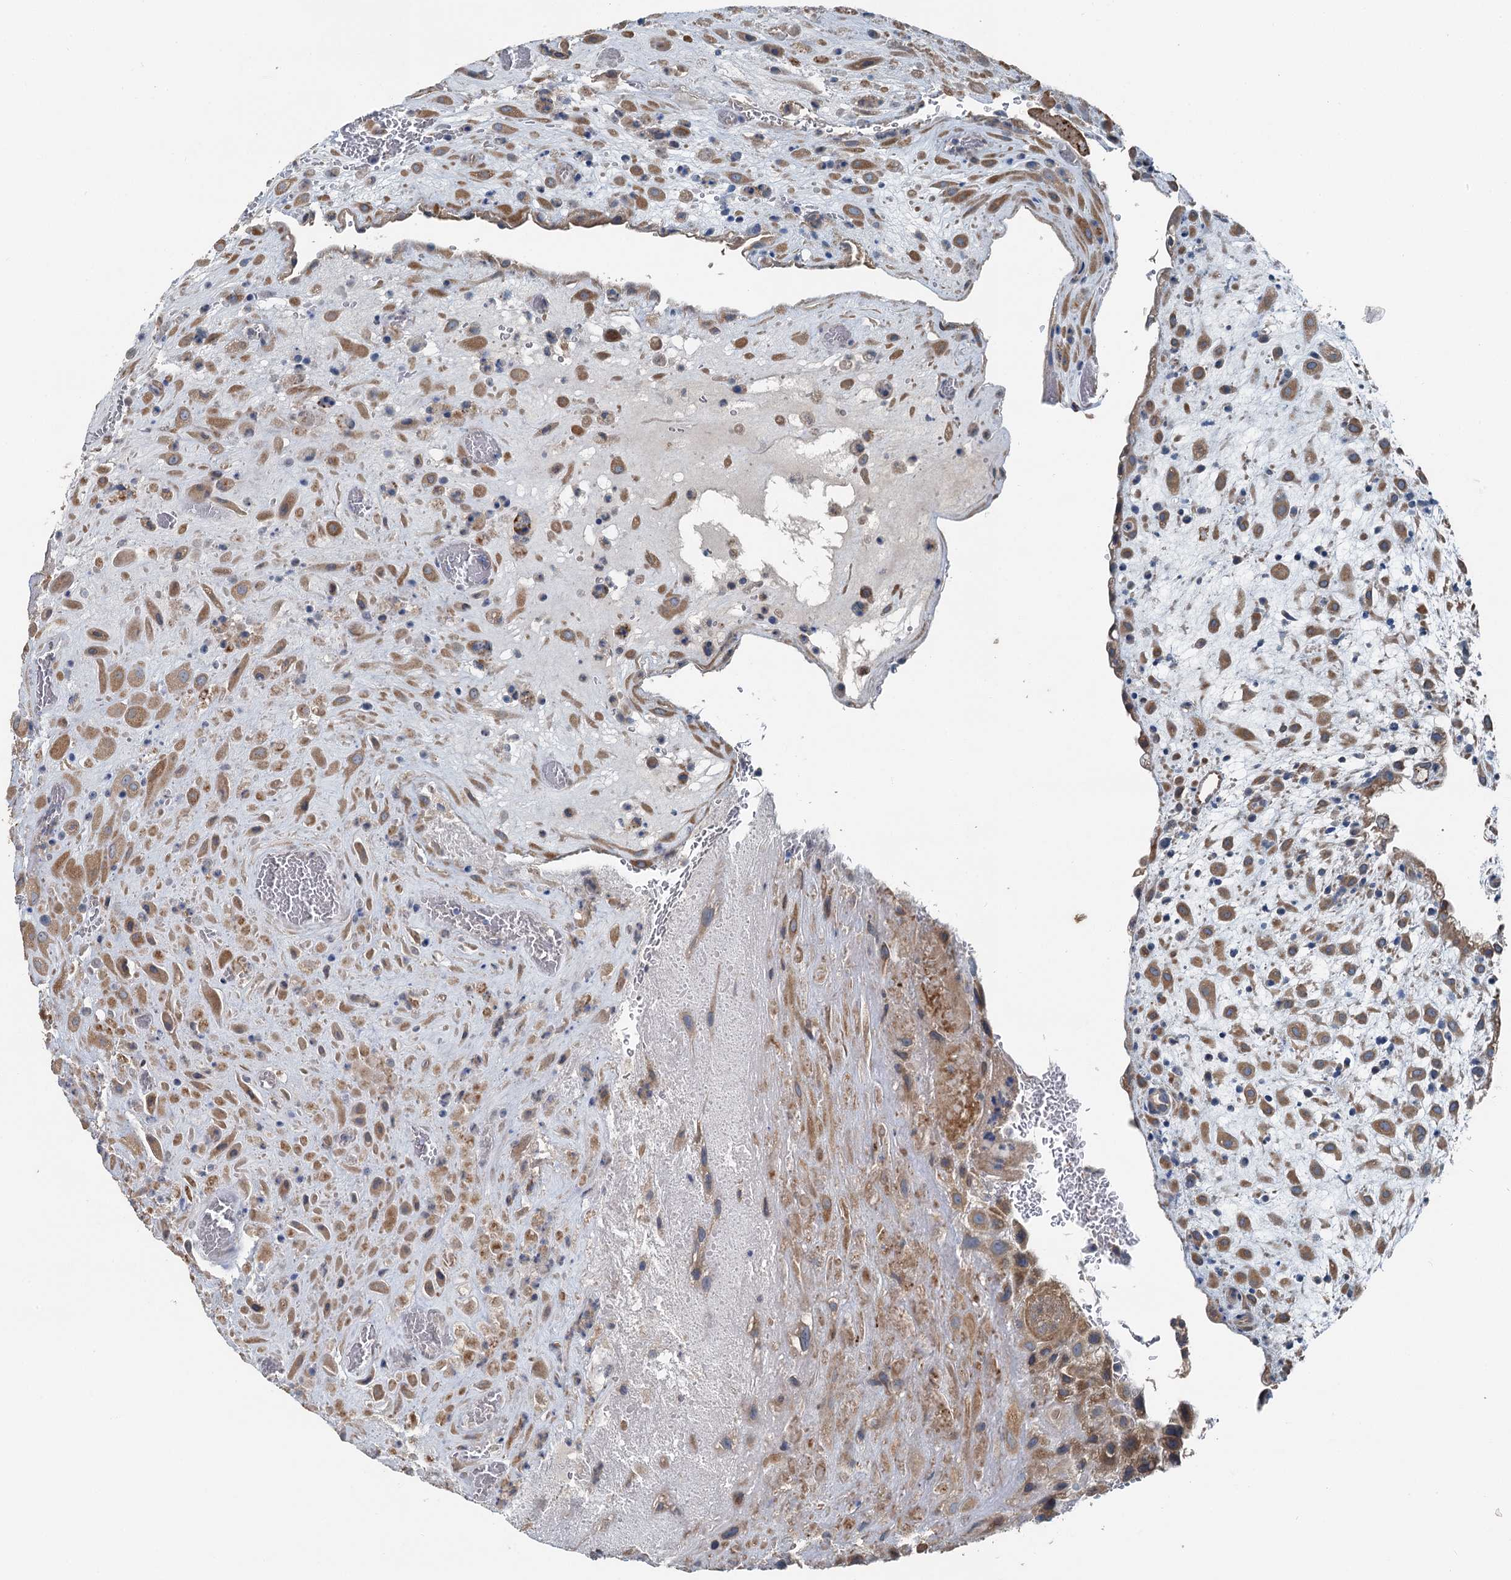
{"staining": {"intensity": "moderate", "quantity": ">75%", "location": "cytoplasmic/membranous"}, "tissue": "placenta", "cell_type": "Decidual cells", "image_type": "normal", "snomed": [{"axis": "morphology", "description": "Normal tissue, NOS"}, {"axis": "topography", "description": "Placenta"}], "caption": "Human placenta stained with a brown dye reveals moderate cytoplasmic/membranous positive positivity in approximately >75% of decidual cells.", "gene": "C6orf120", "patient": {"sex": "female", "age": 35}}